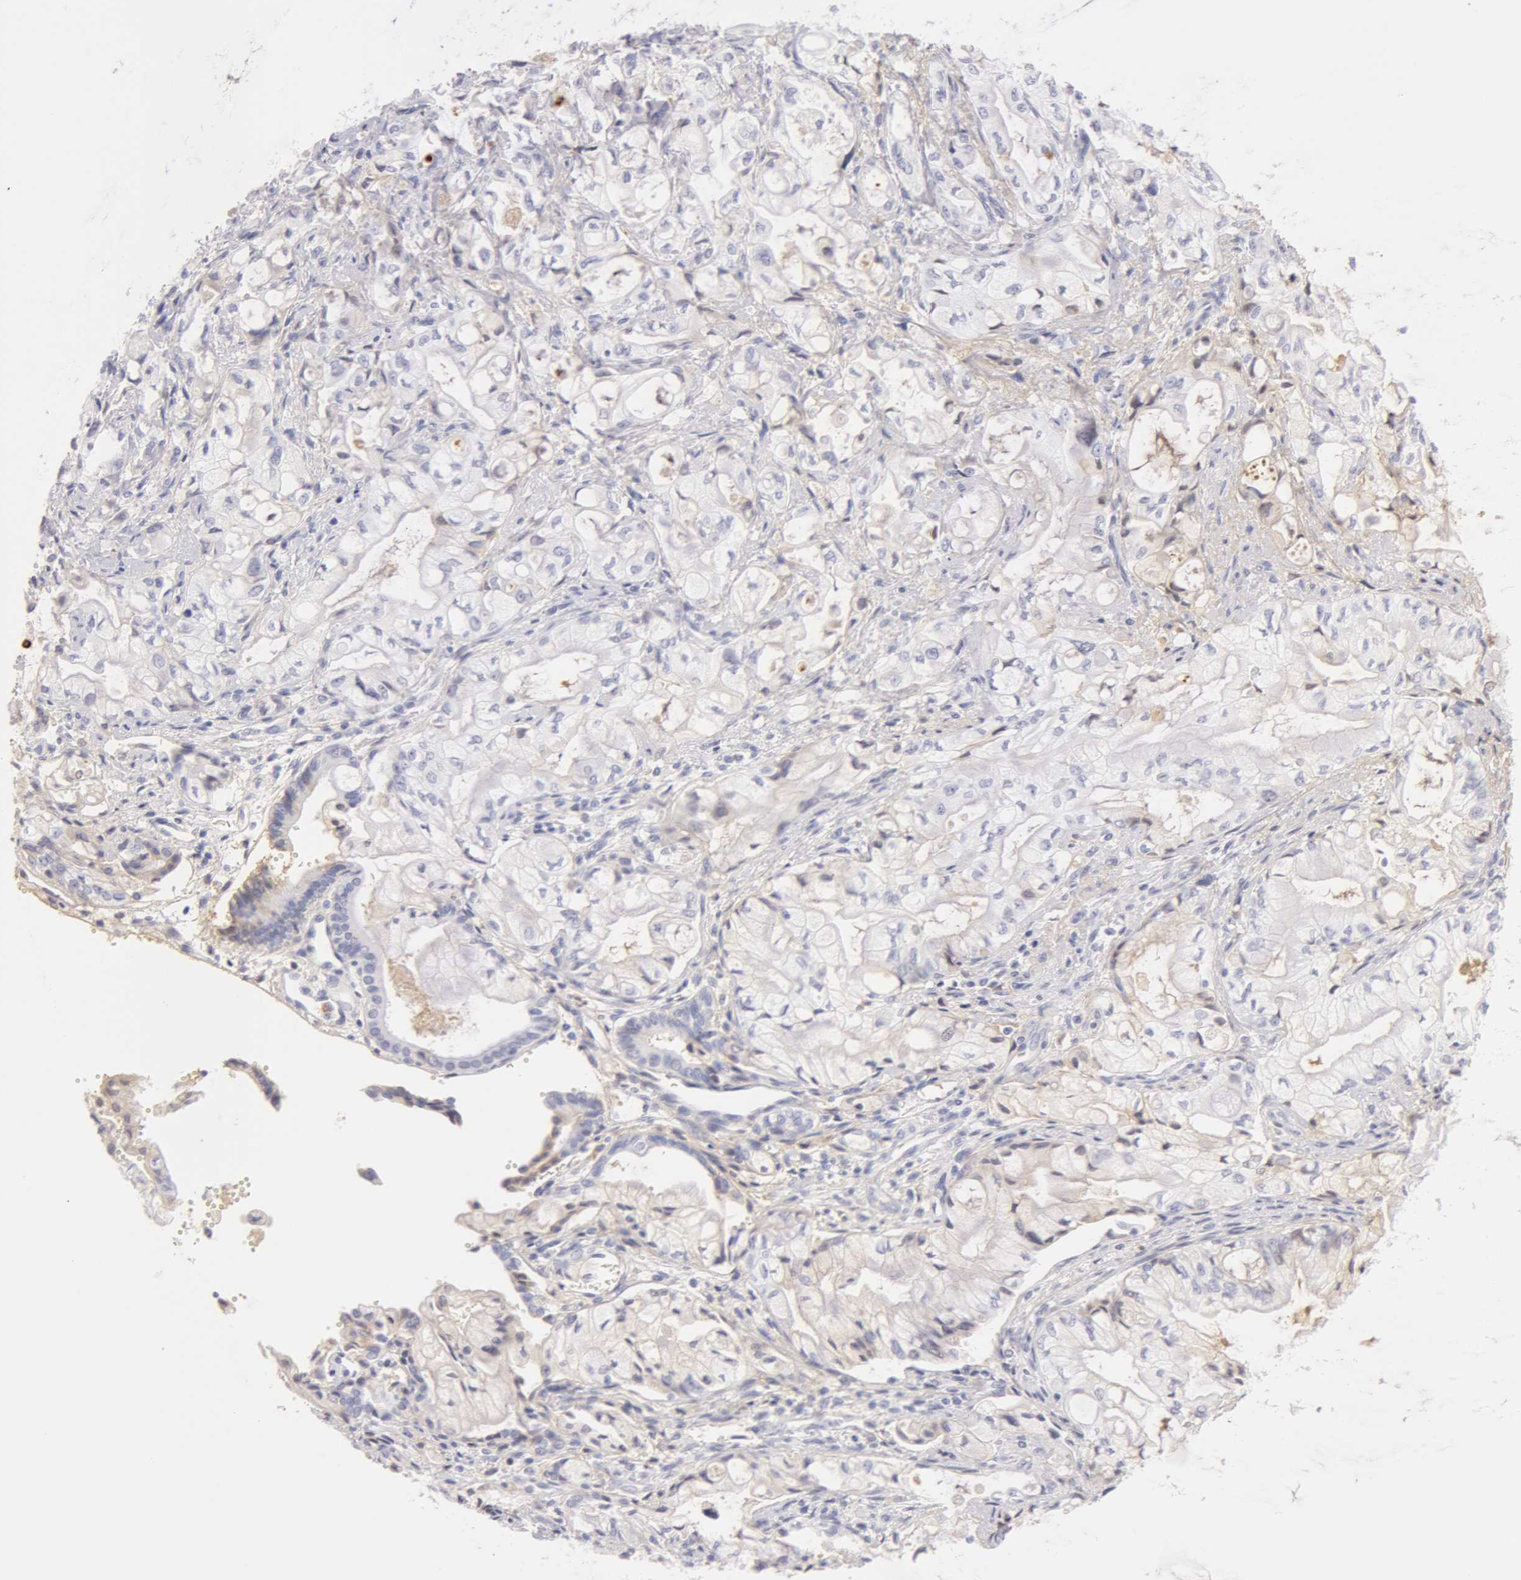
{"staining": {"intensity": "weak", "quantity": "<25%", "location": "nuclear"}, "tissue": "pancreatic cancer", "cell_type": "Tumor cells", "image_type": "cancer", "snomed": [{"axis": "morphology", "description": "Adenocarcinoma, NOS"}, {"axis": "topography", "description": "Pancreas"}], "caption": "This is an IHC micrograph of human pancreatic cancer (adenocarcinoma). There is no positivity in tumor cells.", "gene": "AHSG", "patient": {"sex": "male", "age": 79}}